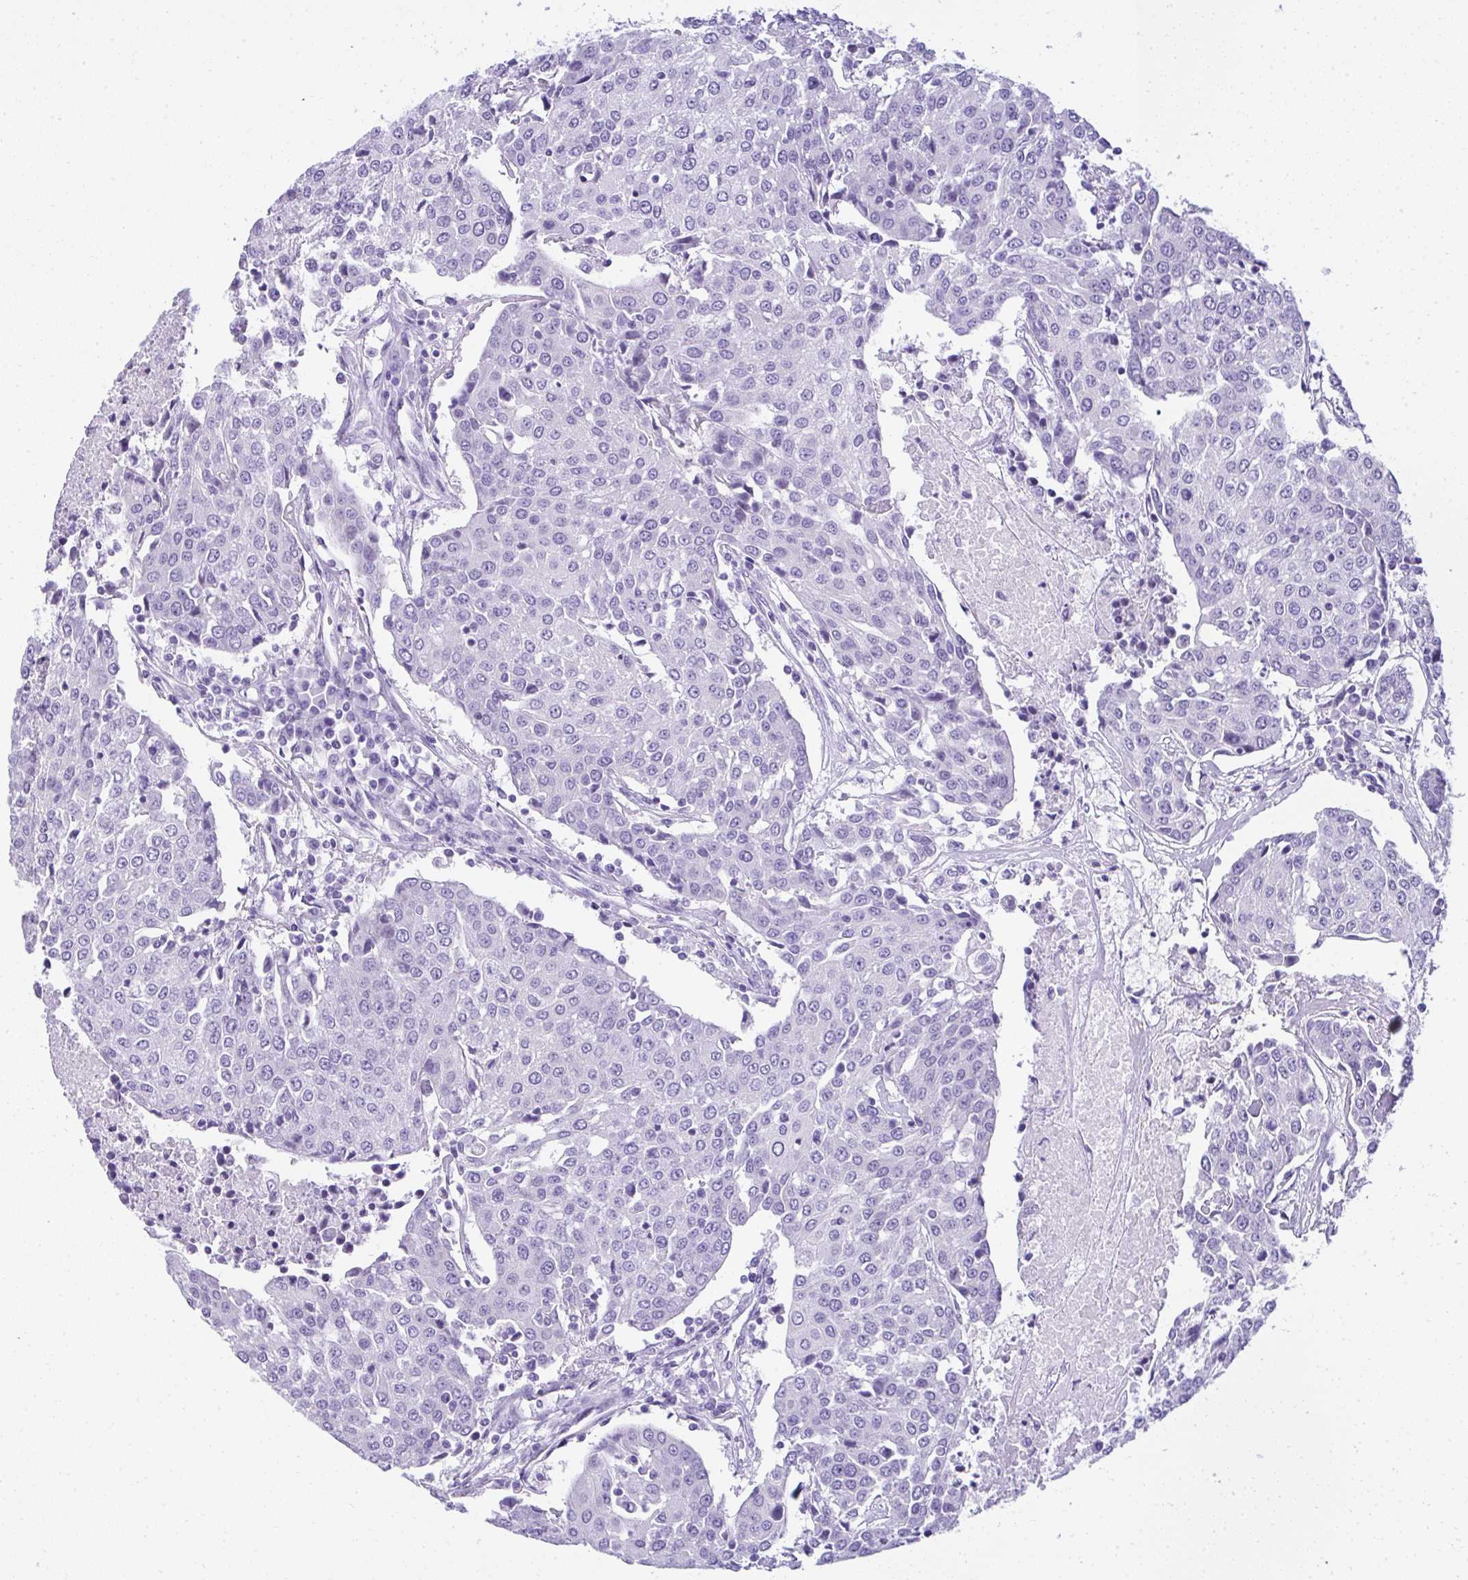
{"staining": {"intensity": "negative", "quantity": "none", "location": "none"}, "tissue": "urothelial cancer", "cell_type": "Tumor cells", "image_type": "cancer", "snomed": [{"axis": "morphology", "description": "Urothelial carcinoma, High grade"}, {"axis": "topography", "description": "Urinary bladder"}], "caption": "Tumor cells are negative for protein expression in human high-grade urothelial carcinoma.", "gene": "RNF183", "patient": {"sex": "female", "age": 85}}